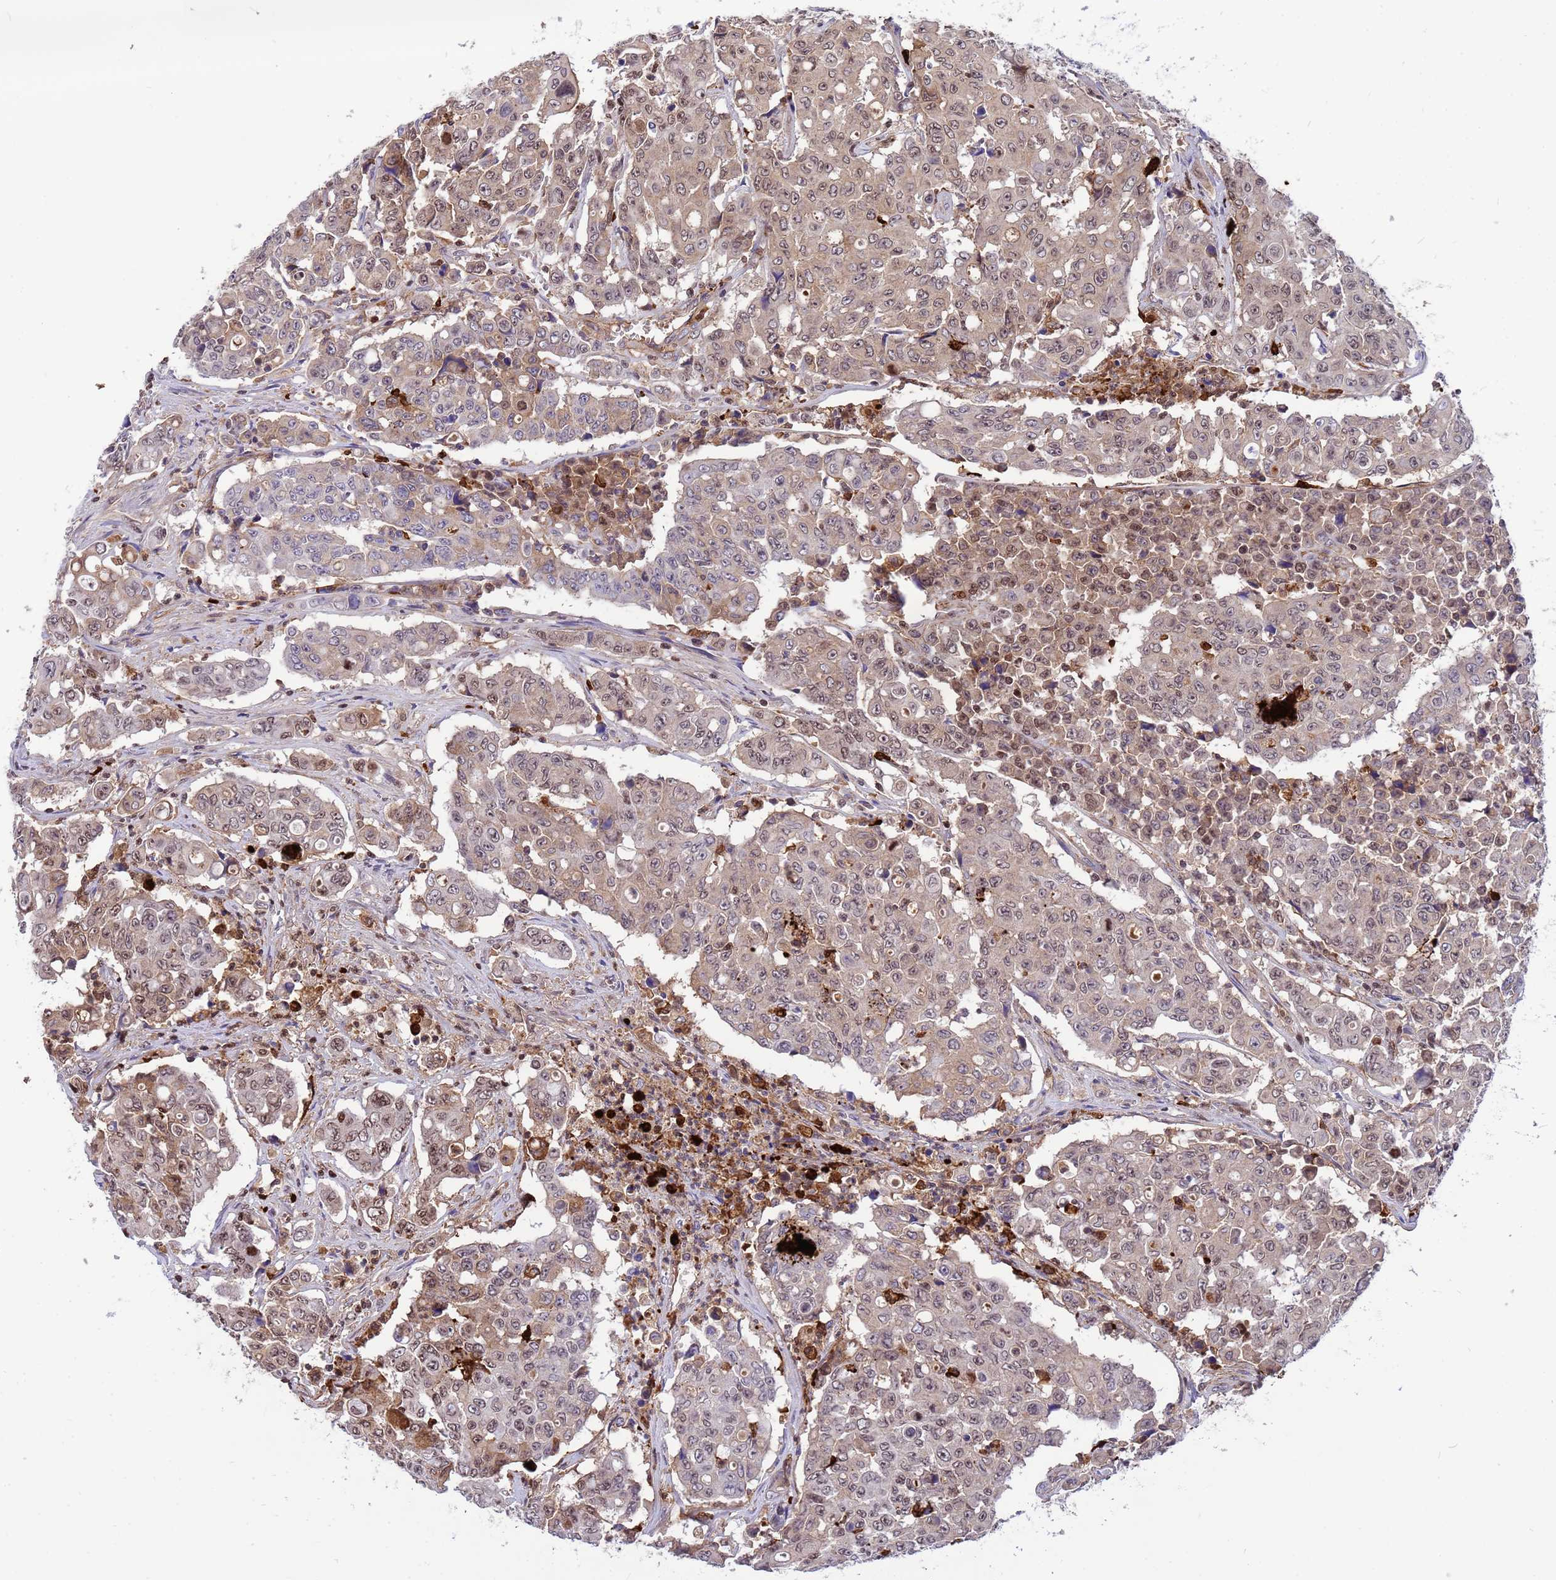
{"staining": {"intensity": "moderate", "quantity": "25%-75%", "location": "nuclear"}, "tissue": "colorectal cancer", "cell_type": "Tumor cells", "image_type": "cancer", "snomed": [{"axis": "morphology", "description": "Adenocarcinoma, NOS"}, {"axis": "topography", "description": "Colon"}], "caption": "Adenocarcinoma (colorectal) stained for a protein displays moderate nuclear positivity in tumor cells. (DAB = brown stain, brightfield microscopy at high magnification).", "gene": "ORM1", "patient": {"sex": "male", "age": 51}}